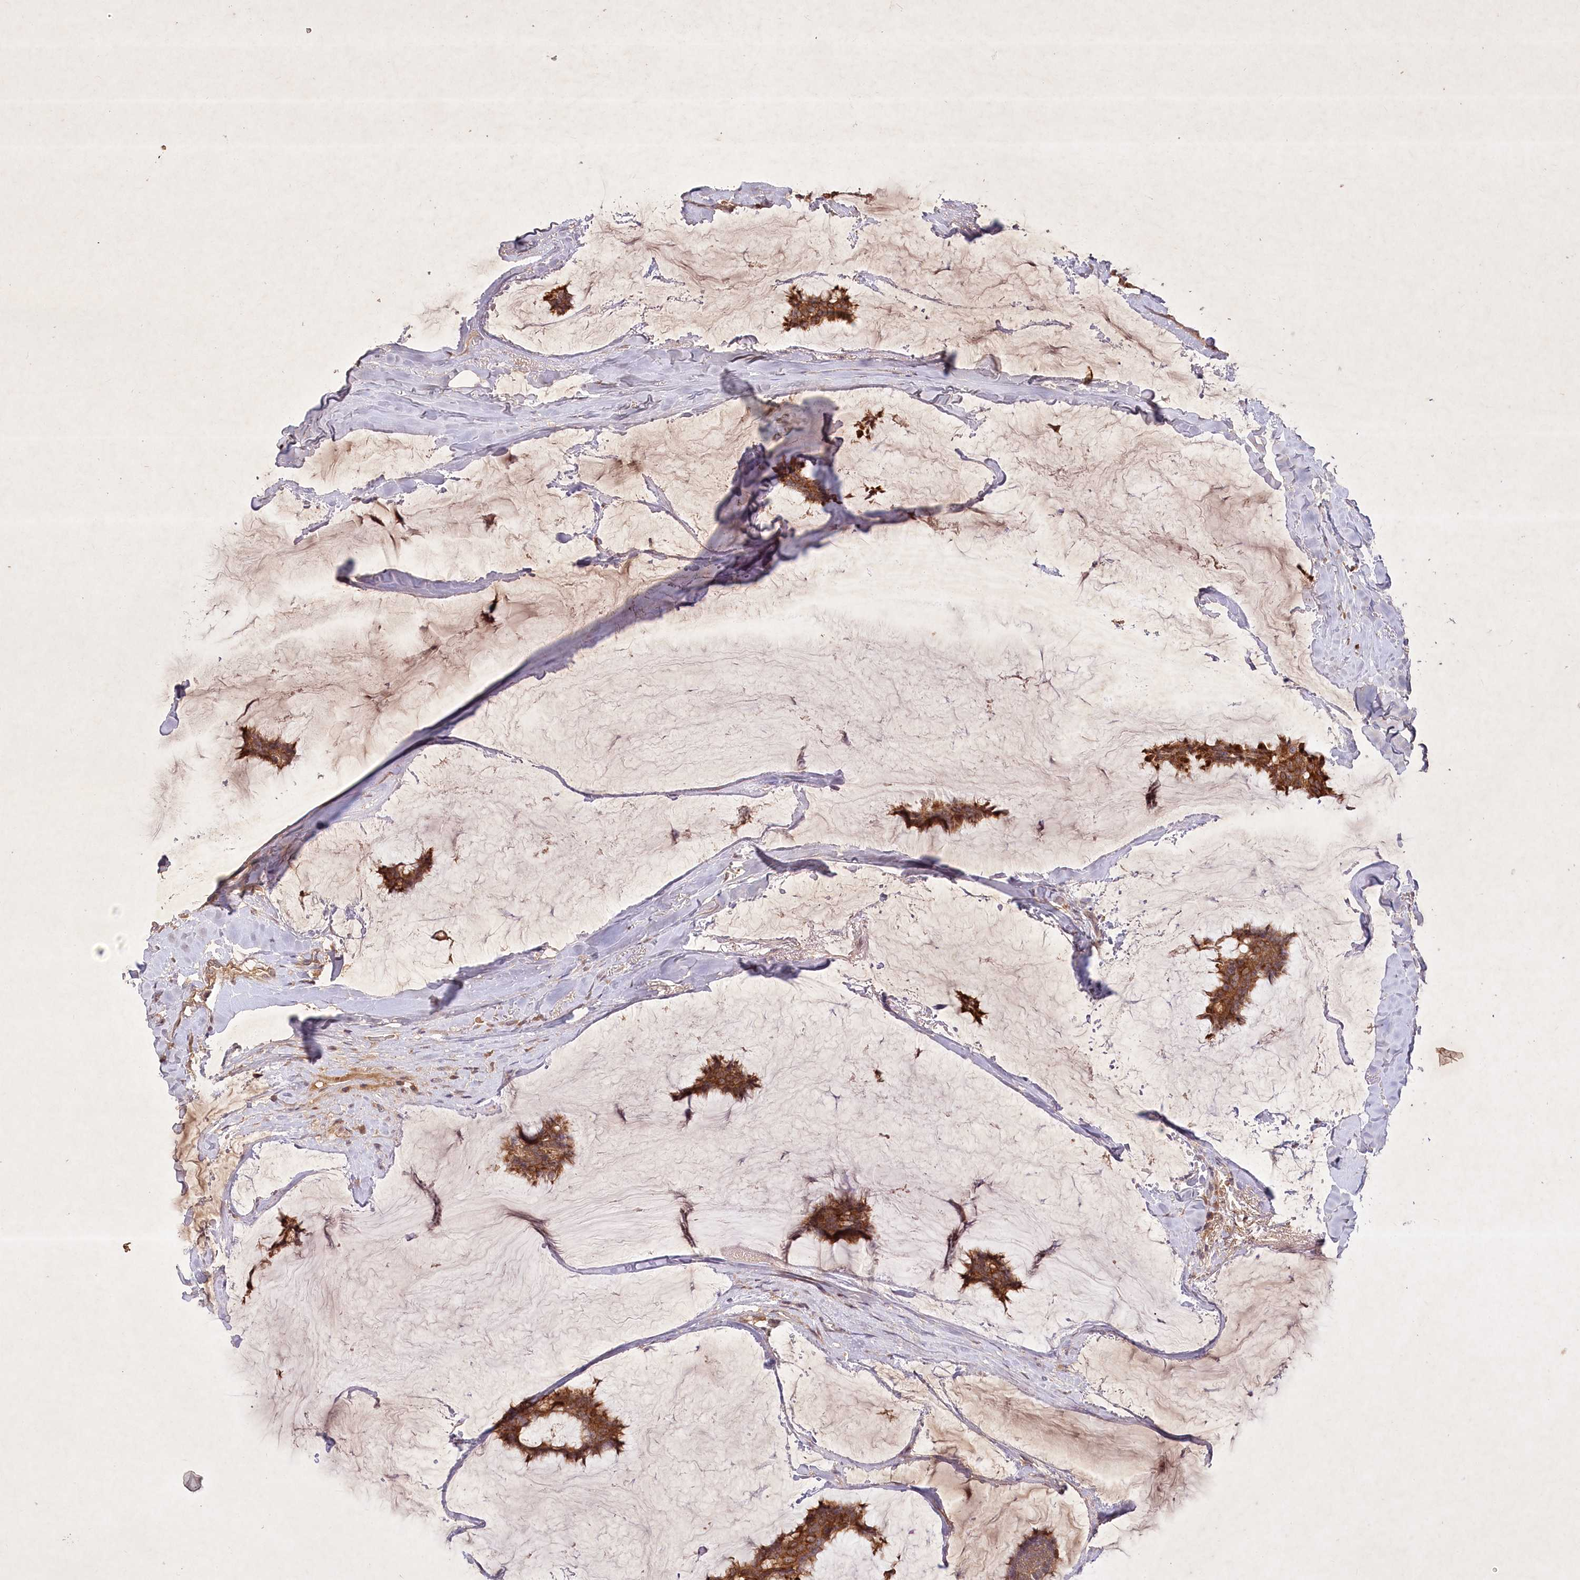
{"staining": {"intensity": "strong", "quantity": ">75%", "location": "cytoplasmic/membranous"}, "tissue": "breast cancer", "cell_type": "Tumor cells", "image_type": "cancer", "snomed": [{"axis": "morphology", "description": "Duct carcinoma"}, {"axis": "topography", "description": "Breast"}], "caption": "A brown stain labels strong cytoplasmic/membranous positivity of a protein in human breast cancer (infiltrating ductal carcinoma) tumor cells. The staining was performed using DAB (3,3'-diaminobenzidine), with brown indicating positive protein expression. Nuclei are stained blue with hematoxylin.", "gene": "IRAK1BP1", "patient": {"sex": "female", "age": 93}}